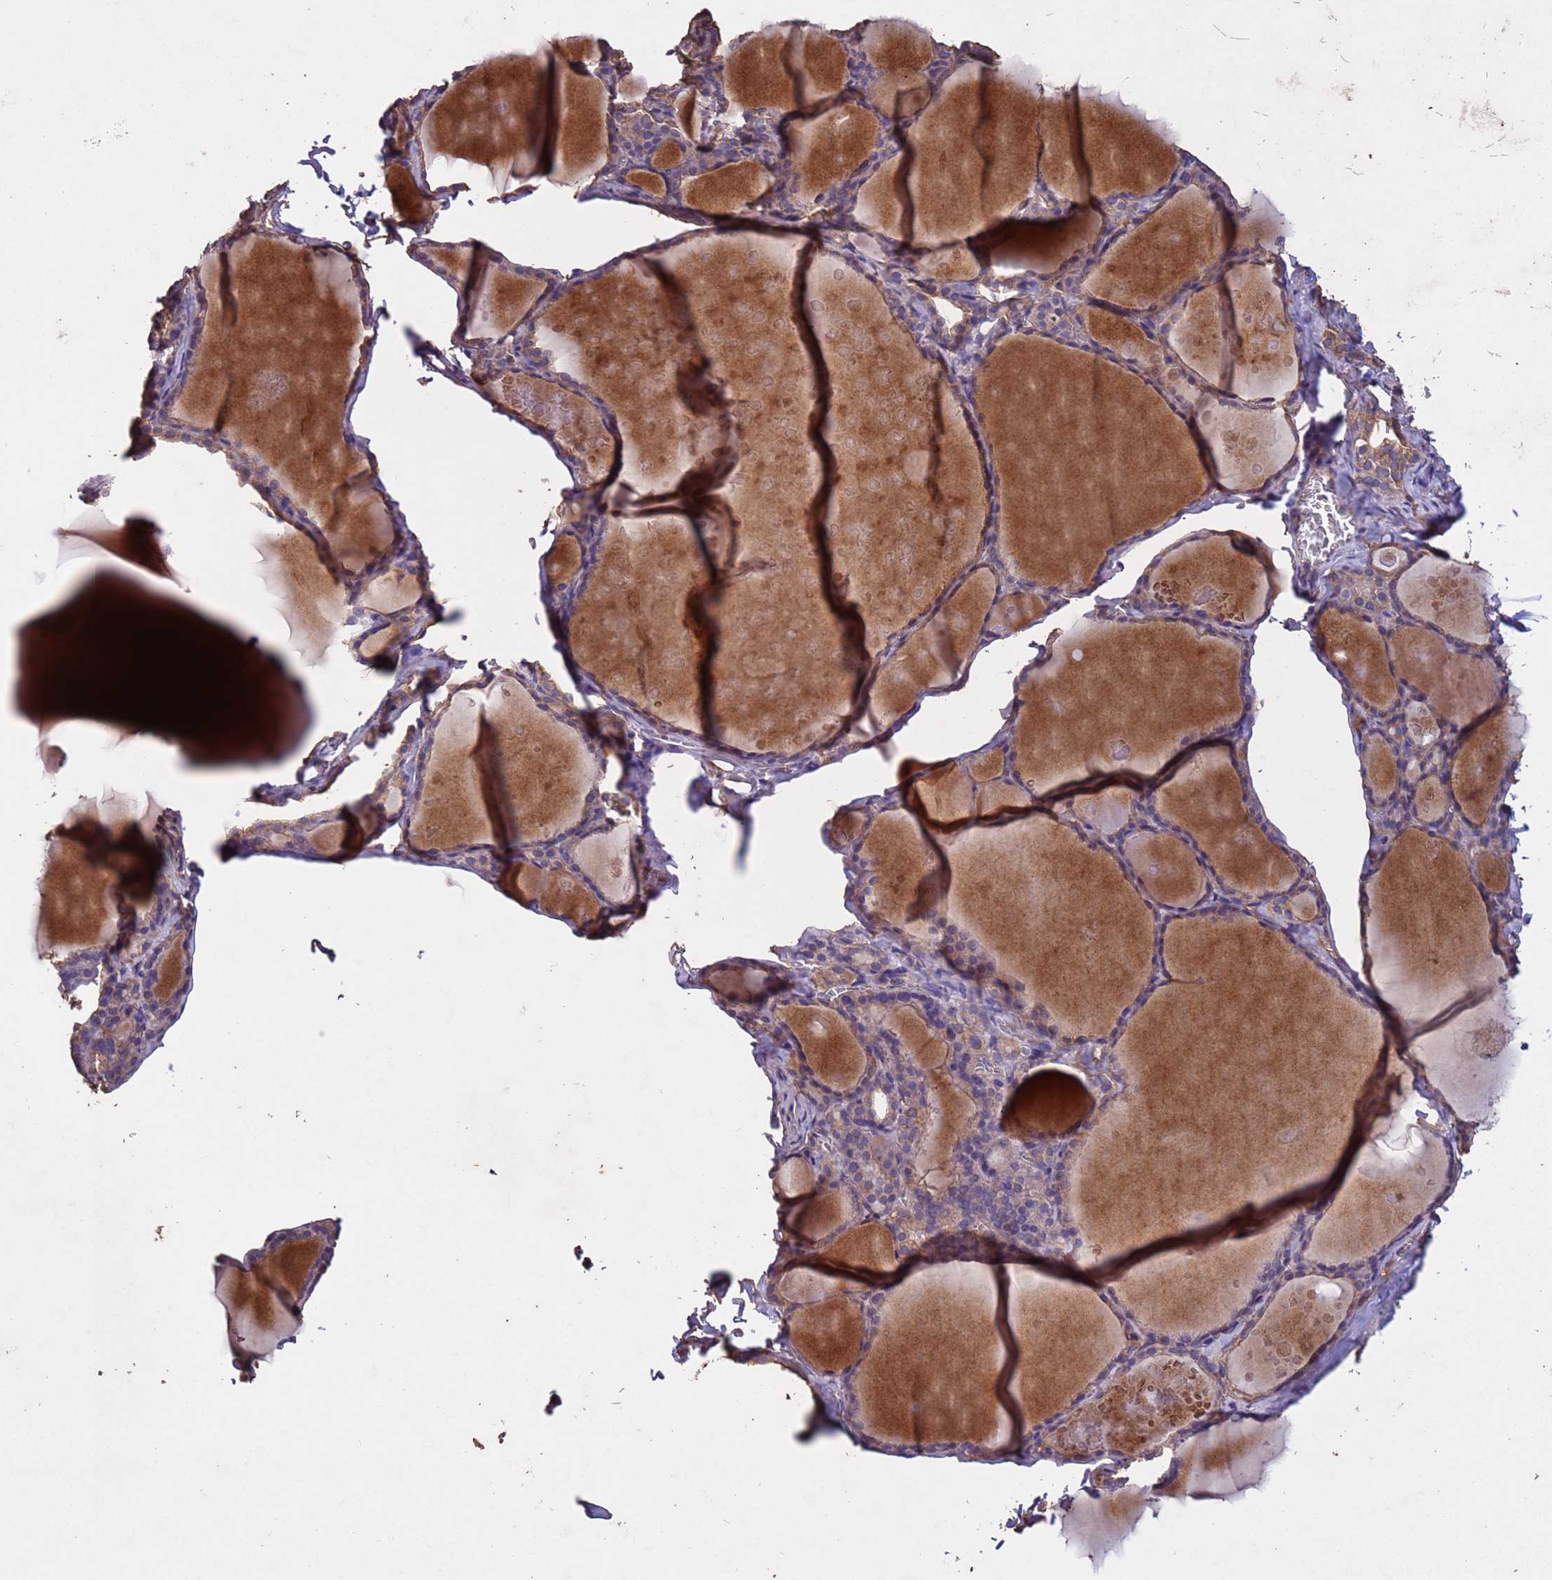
{"staining": {"intensity": "weak", "quantity": "<25%", "location": "cytoplasmic/membranous"}, "tissue": "thyroid gland", "cell_type": "Glandular cells", "image_type": "normal", "snomed": [{"axis": "morphology", "description": "Normal tissue, NOS"}, {"axis": "topography", "description": "Thyroid gland"}], "caption": "Glandular cells are negative for protein expression in unremarkable human thyroid gland.", "gene": "MTX3", "patient": {"sex": "male", "age": 56}}